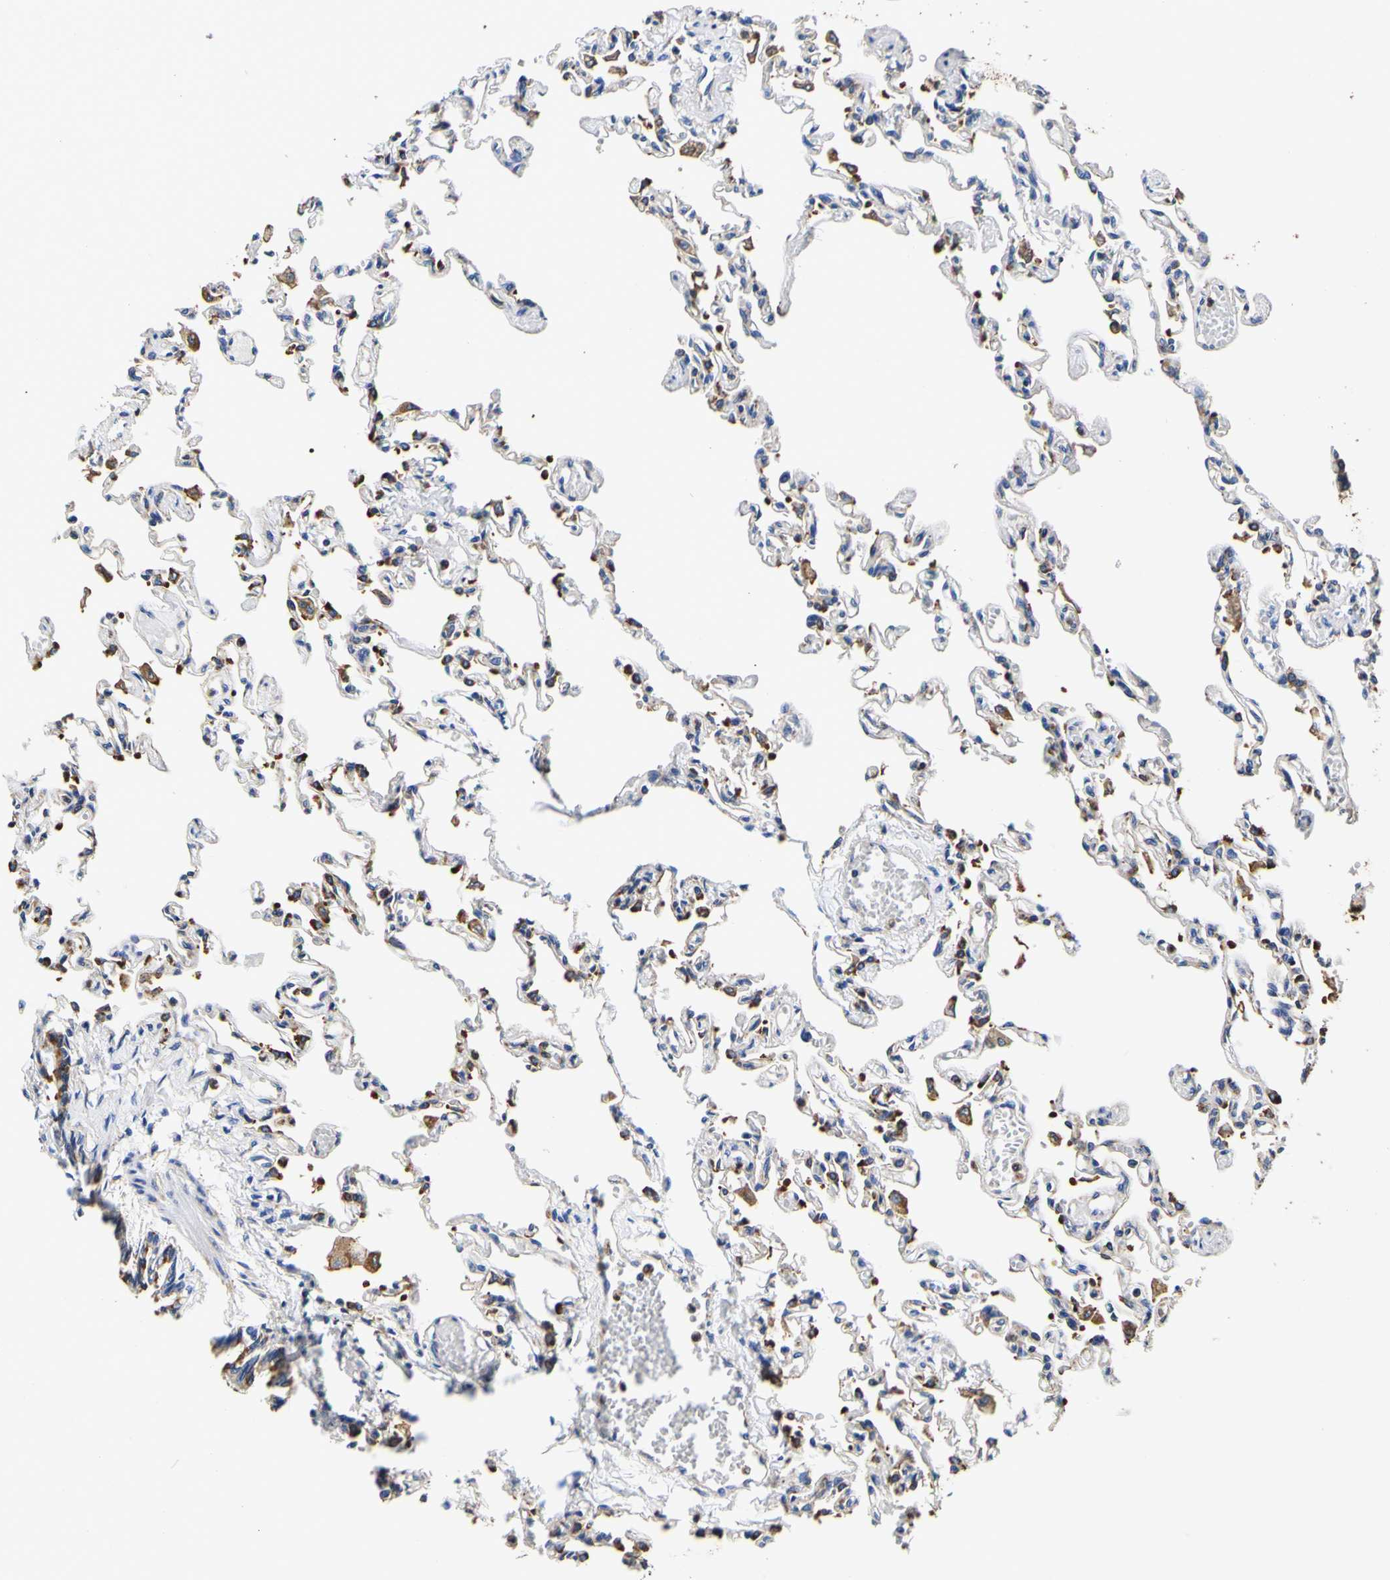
{"staining": {"intensity": "moderate", "quantity": "<25%", "location": "cytoplasmic/membranous"}, "tissue": "lung", "cell_type": "Alveolar cells", "image_type": "normal", "snomed": [{"axis": "morphology", "description": "Normal tissue, NOS"}, {"axis": "topography", "description": "Lung"}], "caption": "Immunohistochemical staining of benign human lung reveals moderate cytoplasmic/membranous protein staining in approximately <25% of alveolar cells.", "gene": "P4HB", "patient": {"sex": "male", "age": 21}}